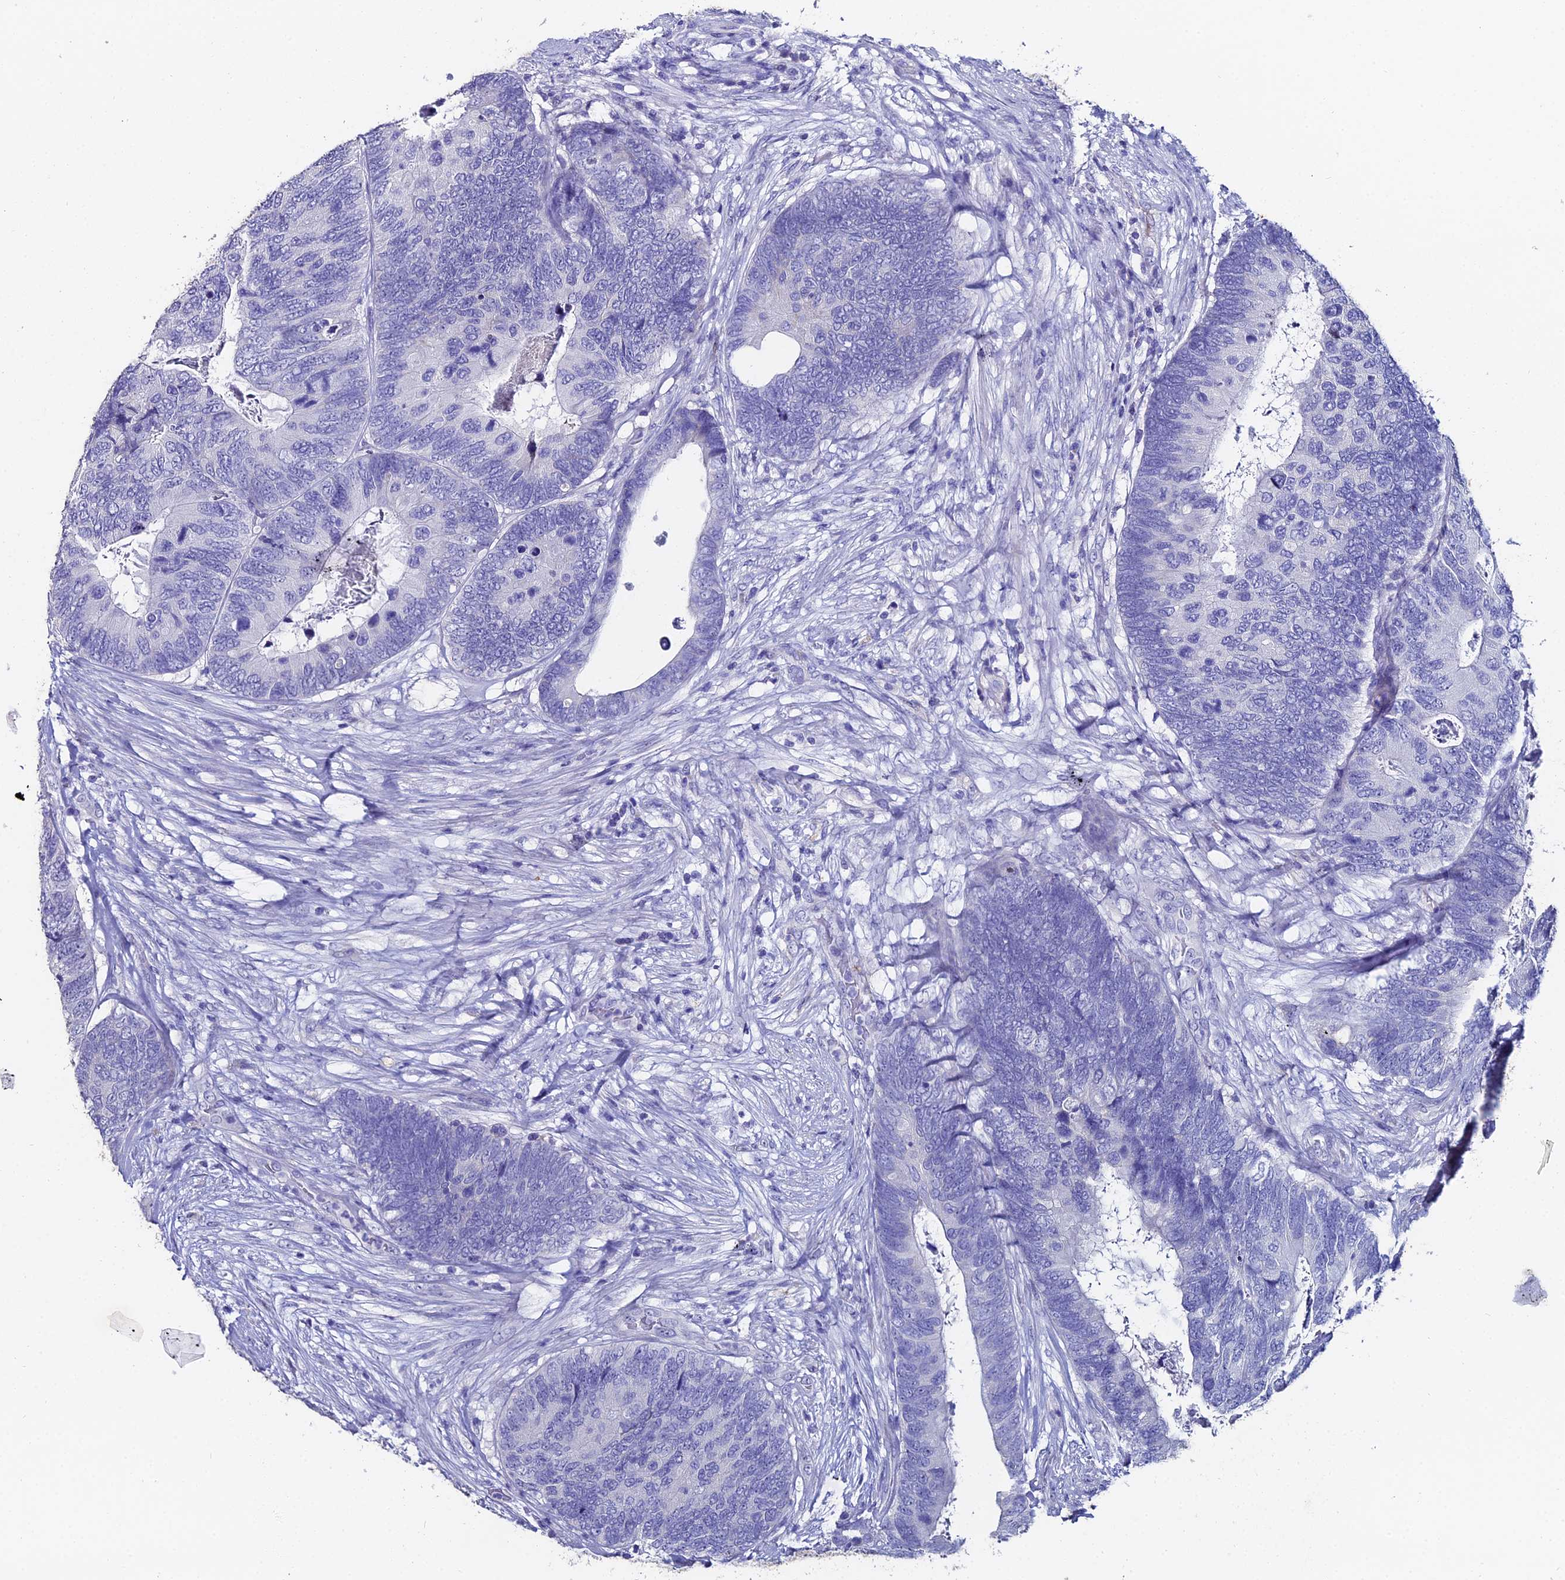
{"staining": {"intensity": "negative", "quantity": "none", "location": "none"}, "tissue": "colorectal cancer", "cell_type": "Tumor cells", "image_type": "cancer", "snomed": [{"axis": "morphology", "description": "Adenocarcinoma, NOS"}, {"axis": "topography", "description": "Colon"}], "caption": "Human colorectal adenocarcinoma stained for a protein using IHC exhibits no positivity in tumor cells.", "gene": "ESRRG", "patient": {"sex": "female", "age": 67}}